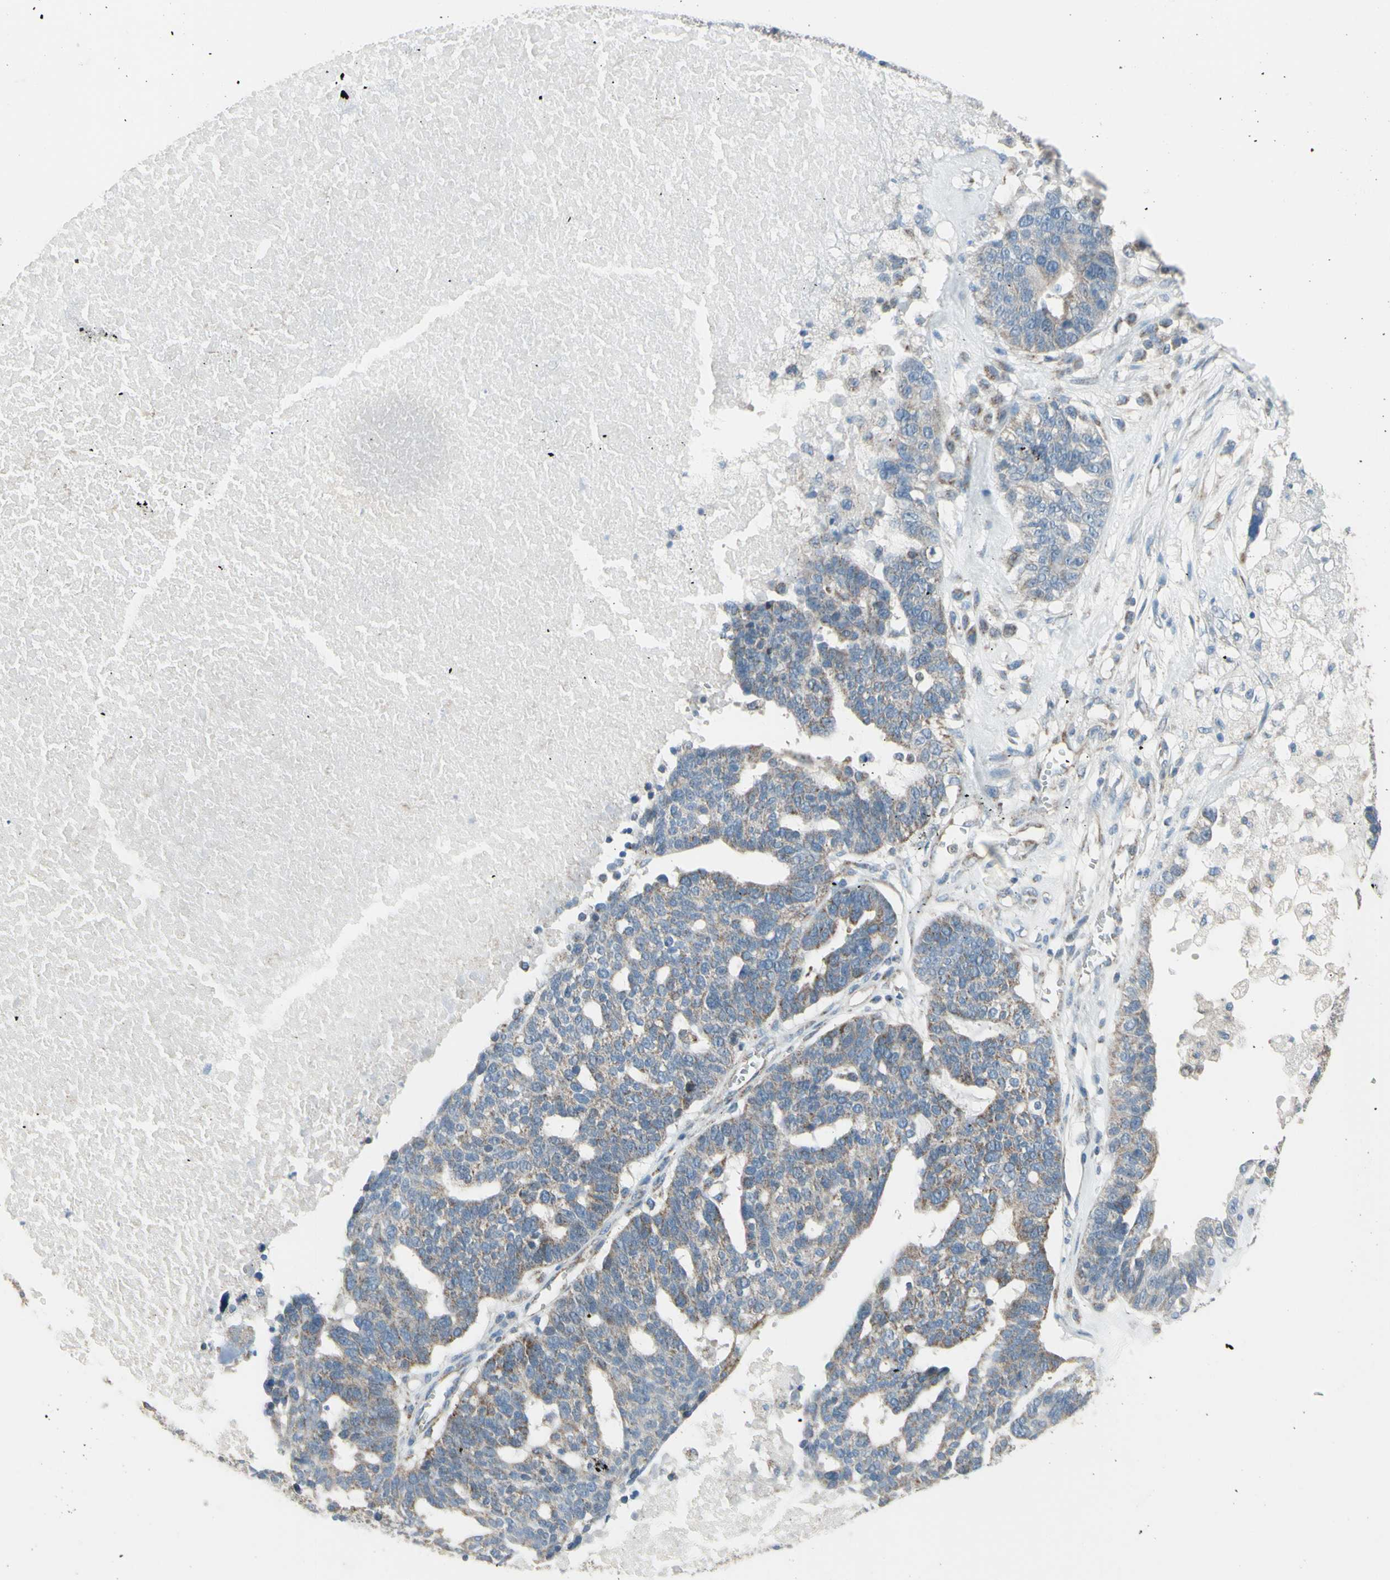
{"staining": {"intensity": "weak", "quantity": "25%-75%", "location": "cytoplasmic/membranous"}, "tissue": "ovarian cancer", "cell_type": "Tumor cells", "image_type": "cancer", "snomed": [{"axis": "morphology", "description": "Cystadenocarcinoma, serous, NOS"}, {"axis": "topography", "description": "Ovary"}], "caption": "High-power microscopy captured an immunohistochemistry (IHC) image of ovarian serous cystadenocarcinoma, revealing weak cytoplasmic/membranous staining in approximately 25%-75% of tumor cells.", "gene": "FAM171B", "patient": {"sex": "female", "age": 59}}